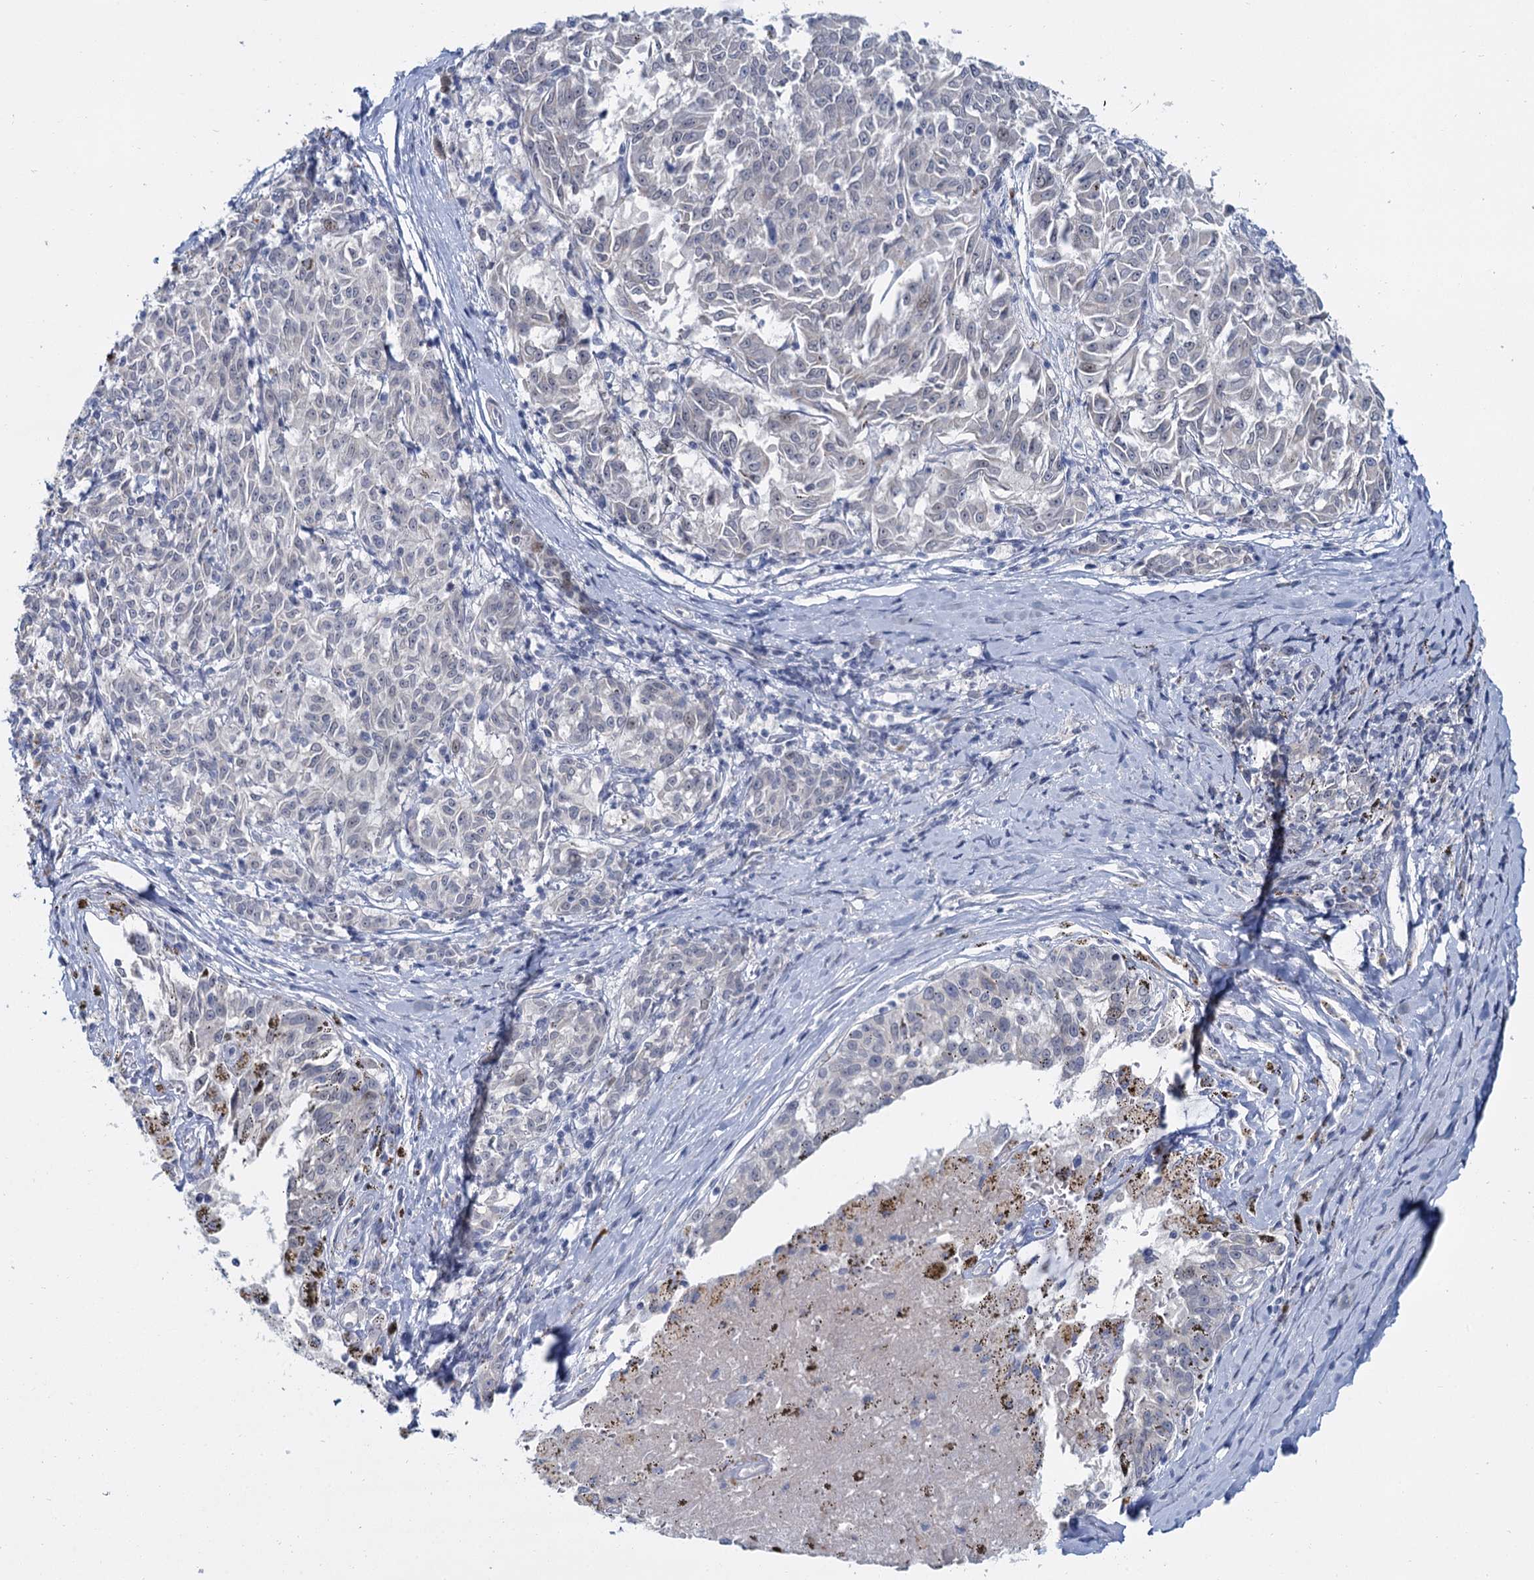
{"staining": {"intensity": "negative", "quantity": "none", "location": "none"}, "tissue": "melanoma", "cell_type": "Tumor cells", "image_type": "cancer", "snomed": [{"axis": "morphology", "description": "Malignant melanoma, NOS"}, {"axis": "topography", "description": "Skin"}], "caption": "Human melanoma stained for a protein using IHC exhibits no staining in tumor cells.", "gene": "ACRBP", "patient": {"sex": "female", "age": 72}}